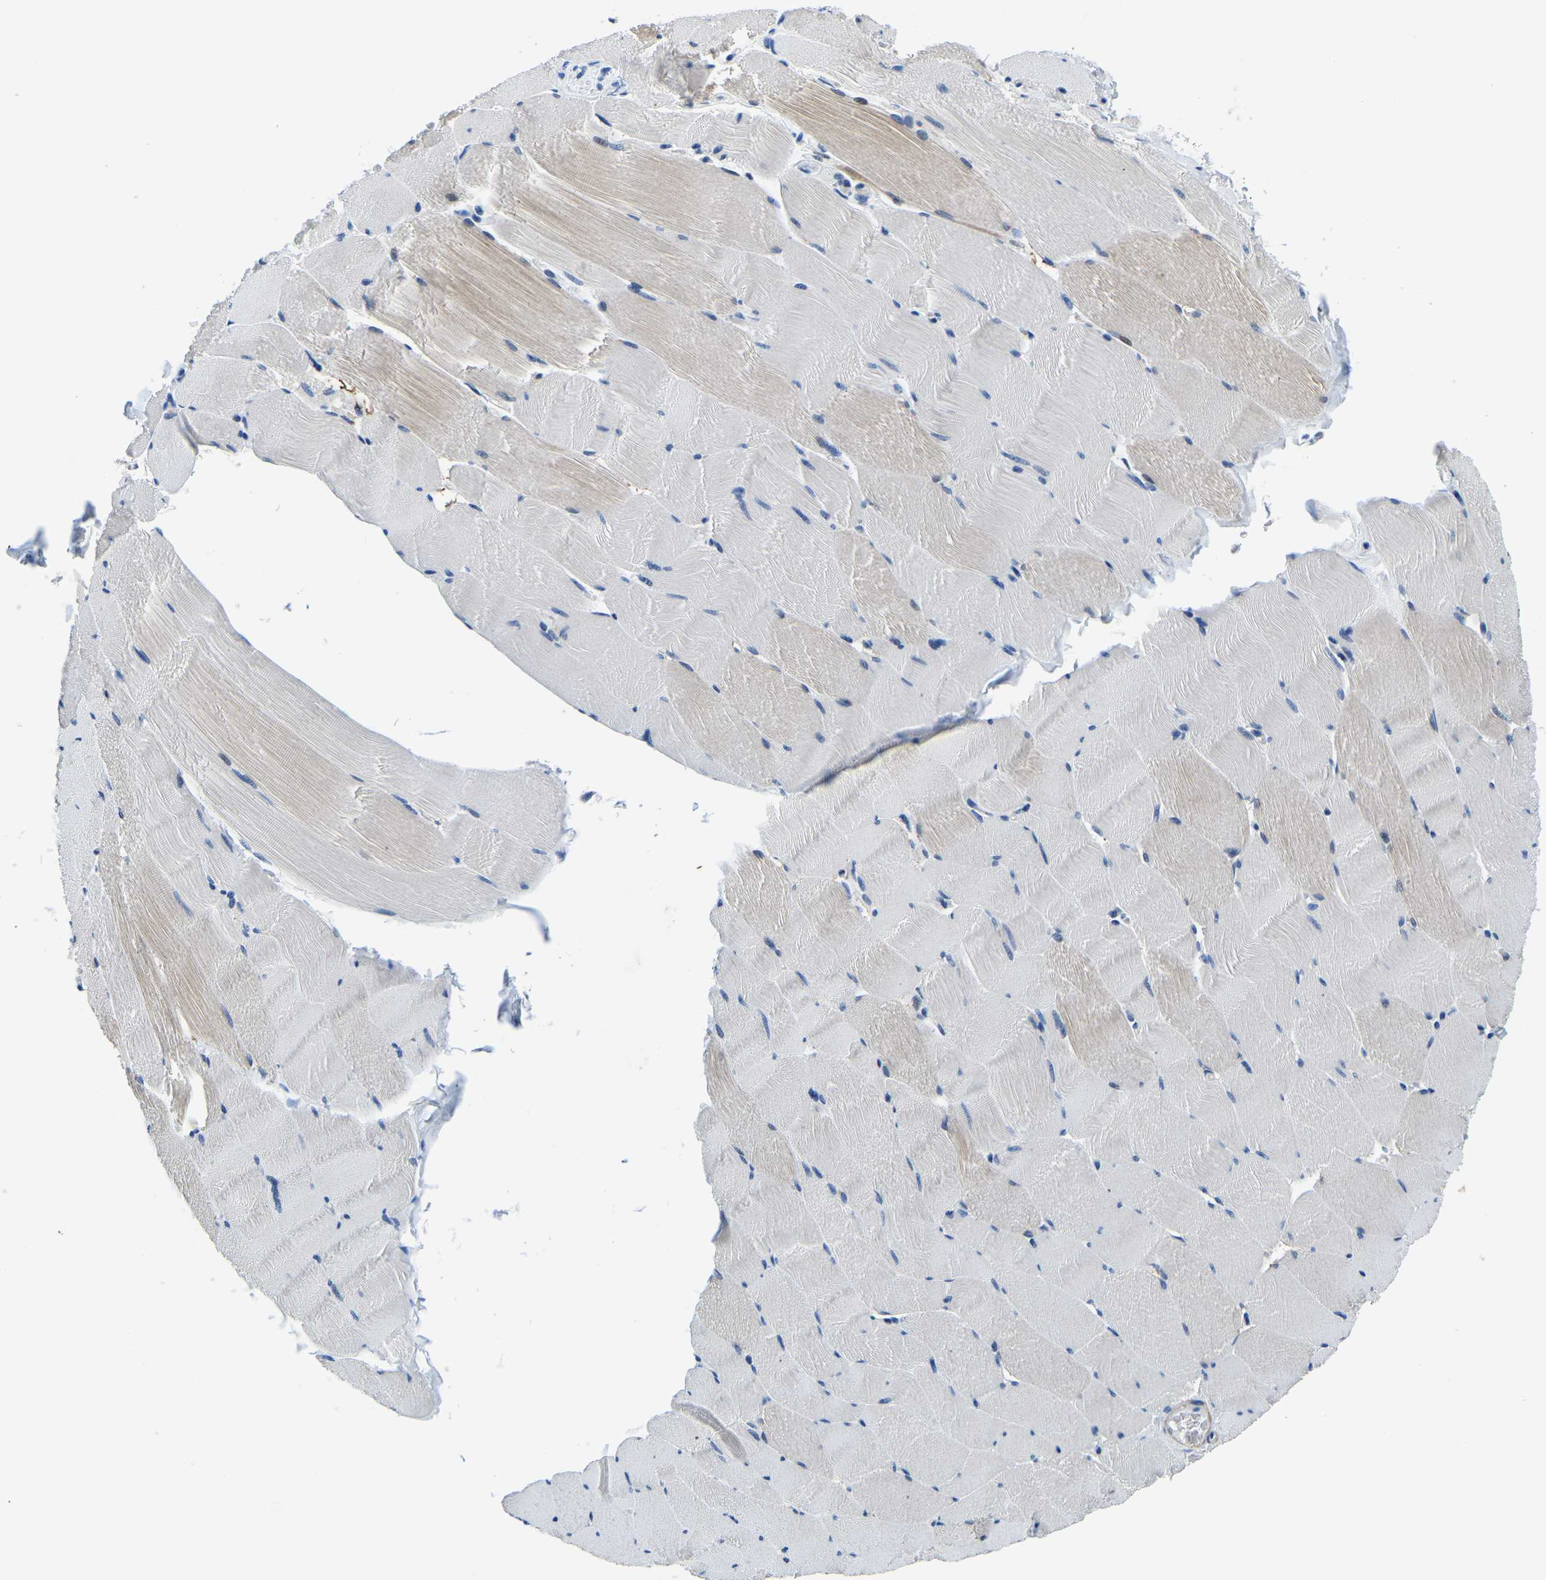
{"staining": {"intensity": "weak", "quantity": "<25%", "location": "cytoplasmic/membranous"}, "tissue": "skeletal muscle", "cell_type": "Myocytes", "image_type": "normal", "snomed": [{"axis": "morphology", "description": "Normal tissue, NOS"}, {"axis": "topography", "description": "Skeletal muscle"}], "caption": "Immunohistochemistry micrograph of benign skeletal muscle: human skeletal muscle stained with DAB demonstrates no significant protein expression in myocytes.", "gene": "LIAS", "patient": {"sex": "male", "age": 62}}